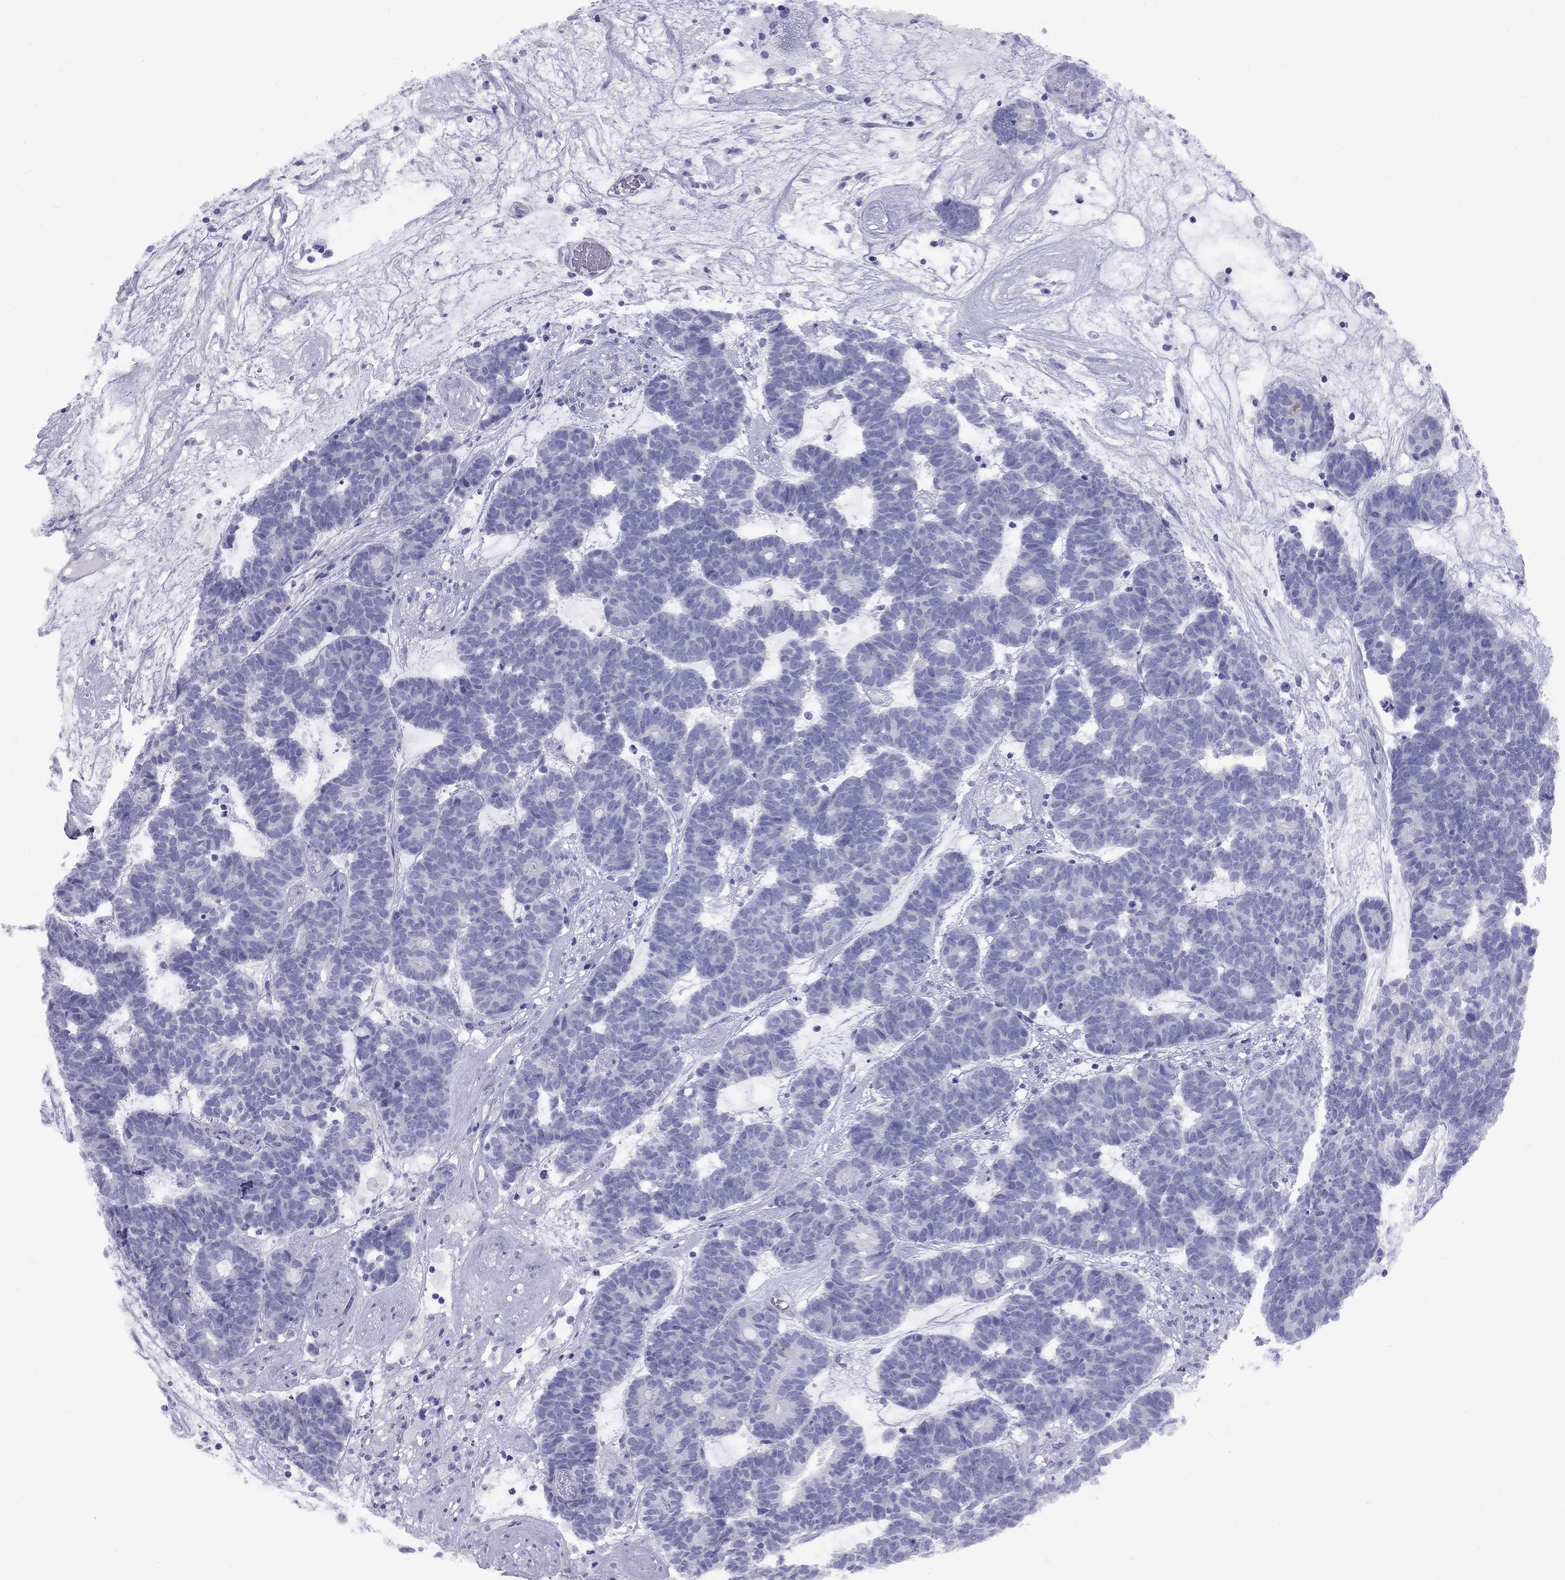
{"staining": {"intensity": "negative", "quantity": "none", "location": "none"}, "tissue": "head and neck cancer", "cell_type": "Tumor cells", "image_type": "cancer", "snomed": [{"axis": "morphology", "description": "Adenocarcinoma, NOS"}, {"axis": "topography", "description": "Head-Neck"}], "caption": "The IHC image has no significant expression in tumor cells of adenocarcinoma (head and neck) tissue.", "gene": "FSCN3", "patient": {"sex": "female", "age": 81}}